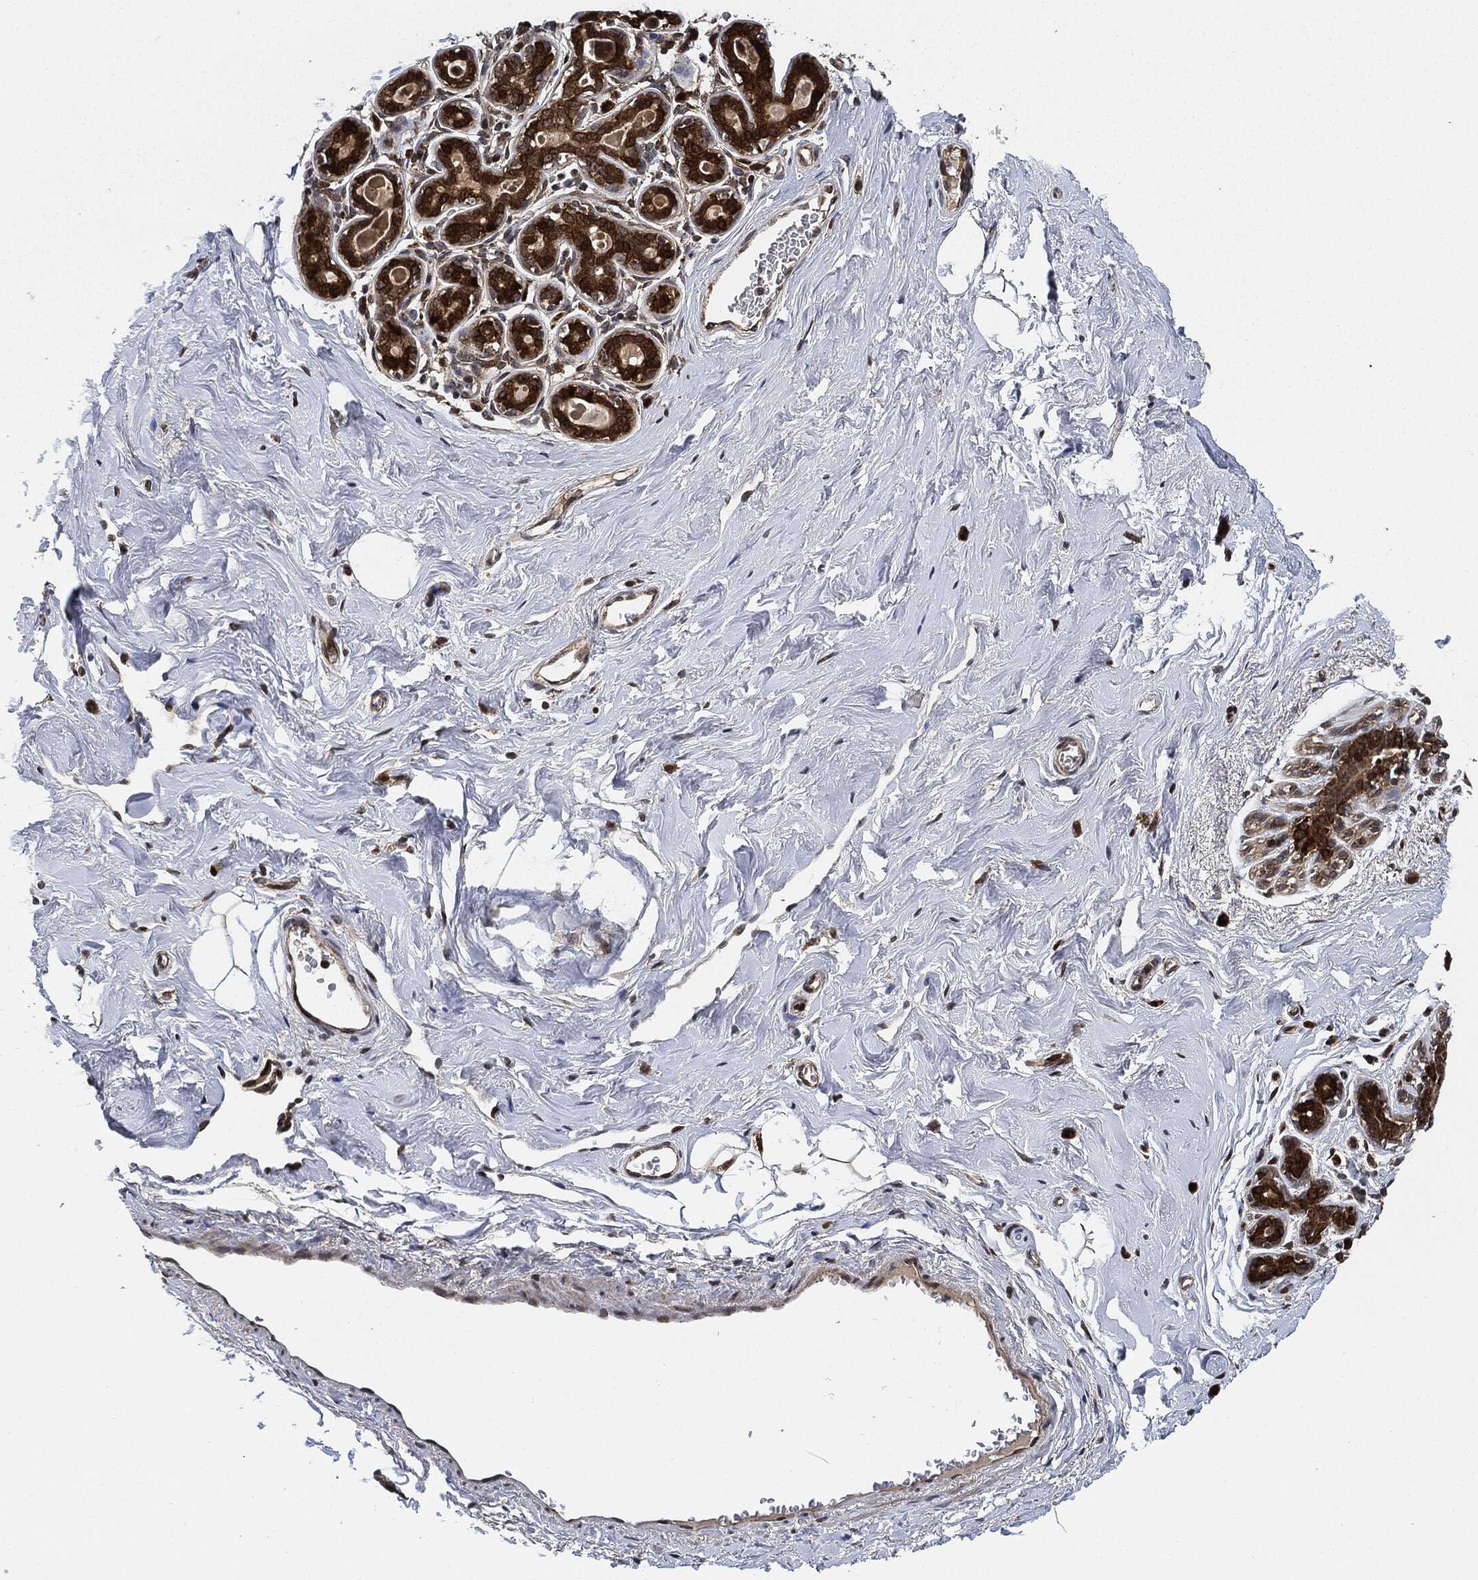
{"staining": {"intensity": "strong", "quantity": ">75%", "location": "cytoplasmic/membranous"}, "tissue": "breast", "cell_type": "Glandular cells", "image_type": "normal", "snomed": [{"axis": "morphology", "description": "Normal tissue, NOS"}, {"axis": "topography", "description": "Skin"}, {"axis": "topography", "description": "Breast"}], "caption": "Immunohistochemical staining of benign breast demonstrates strong cytoplasmic/membranous protein staining in about >75% of glandular cells. The staining was performed using DAB (3,3'-diaminobenzidine) to visualize the protein expression in brown, while the nuclei were stained in blue with hematoxylin (Magnification: 20x).", "gene": "RNASEL", "patient": {"sex": "female", "age": 43}}